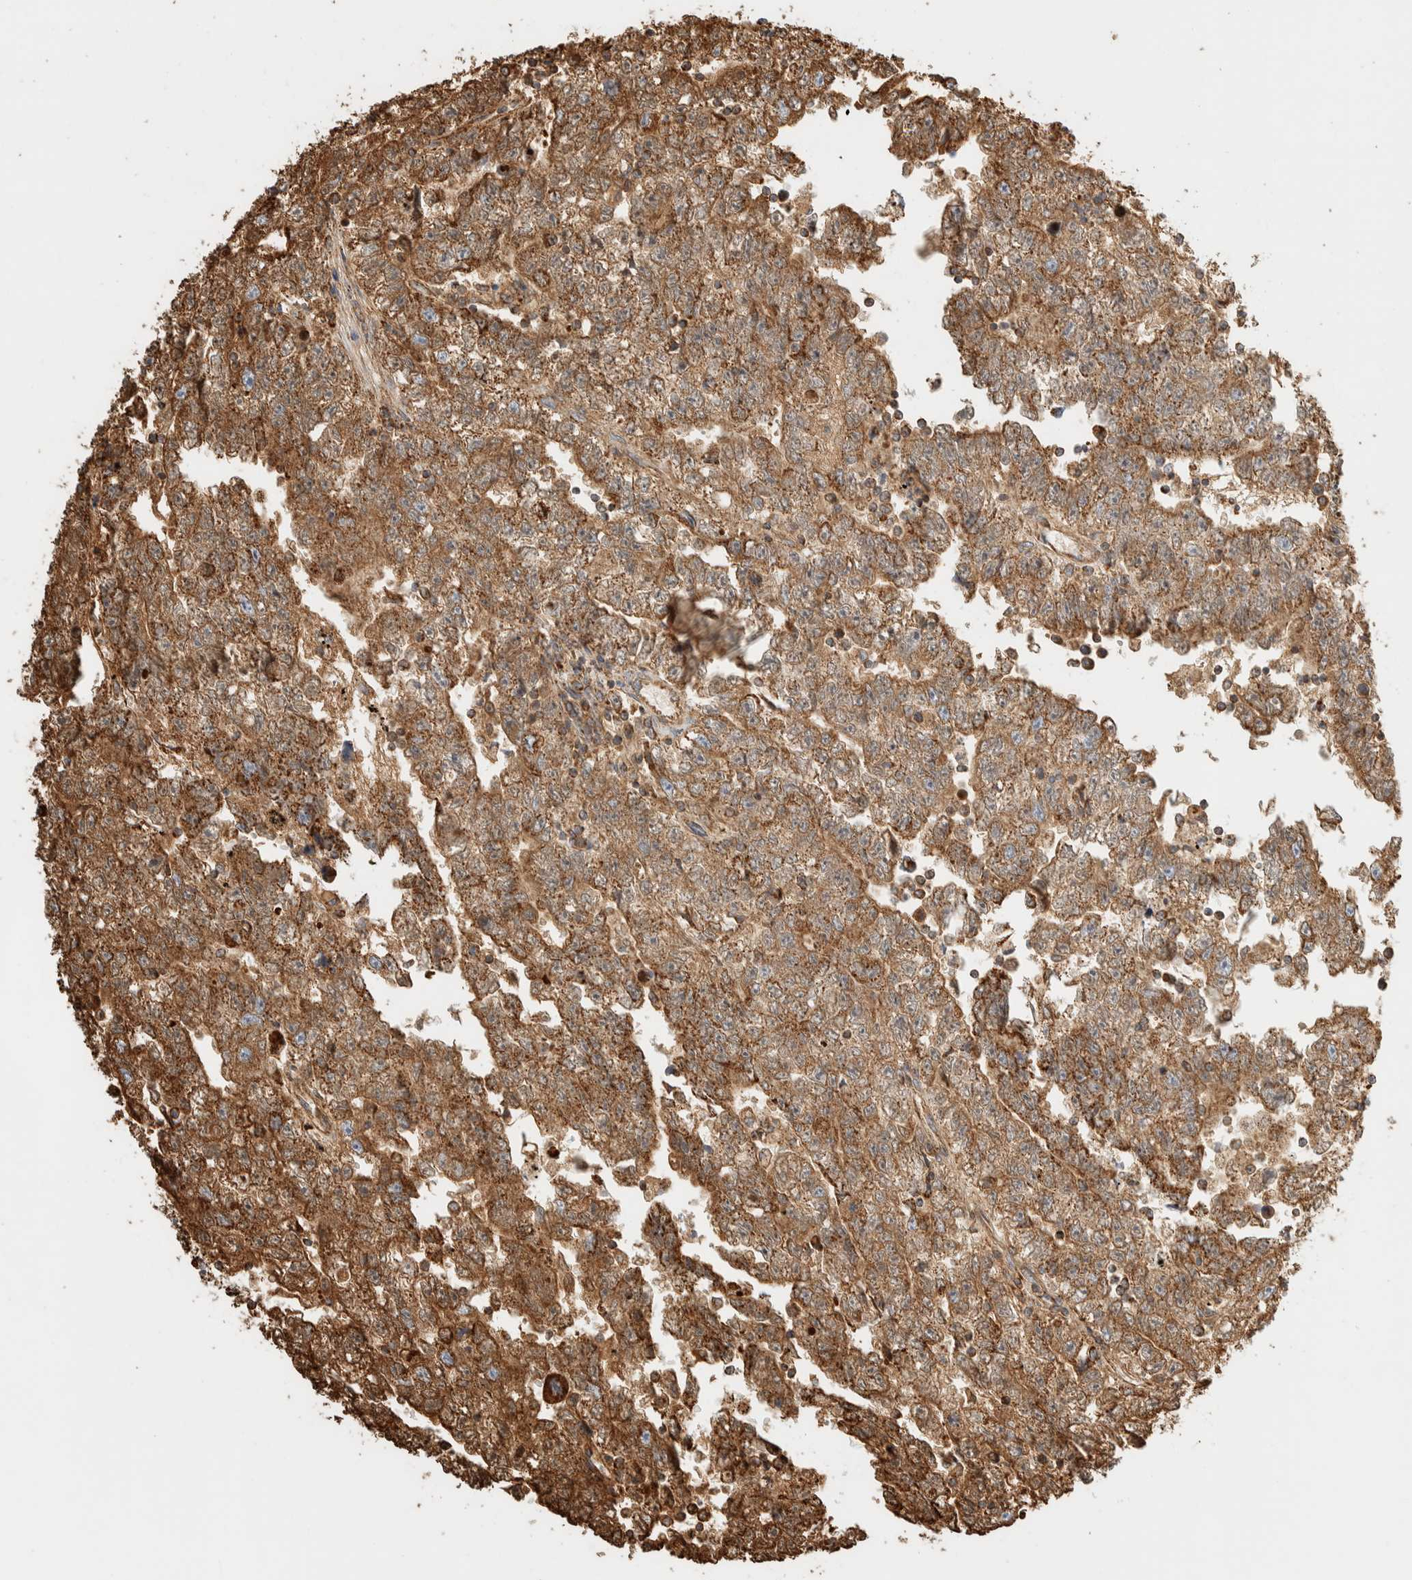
{"staining": {"intensity": "moderate", "quantity": ">75%", "location": "cytoplasmic/membranous"}, "tissue": "testis cancer", "cell_type": "Tumor cells", "image_type": "cancer", "snomed": [{"axis": "morphology", "description": "Carcinoma, Embryonal, NOS"}, {"axis": "topography", "description": "Testis"}], "caption": "Protein staining of testis cancer tissue shows moderate cytoplasmic/membranous expression in about >75% of tumor cells. Nuclei are stained in blue.", "gene": "ZNF454", "patient": {"sex": "male", "age": 25}}